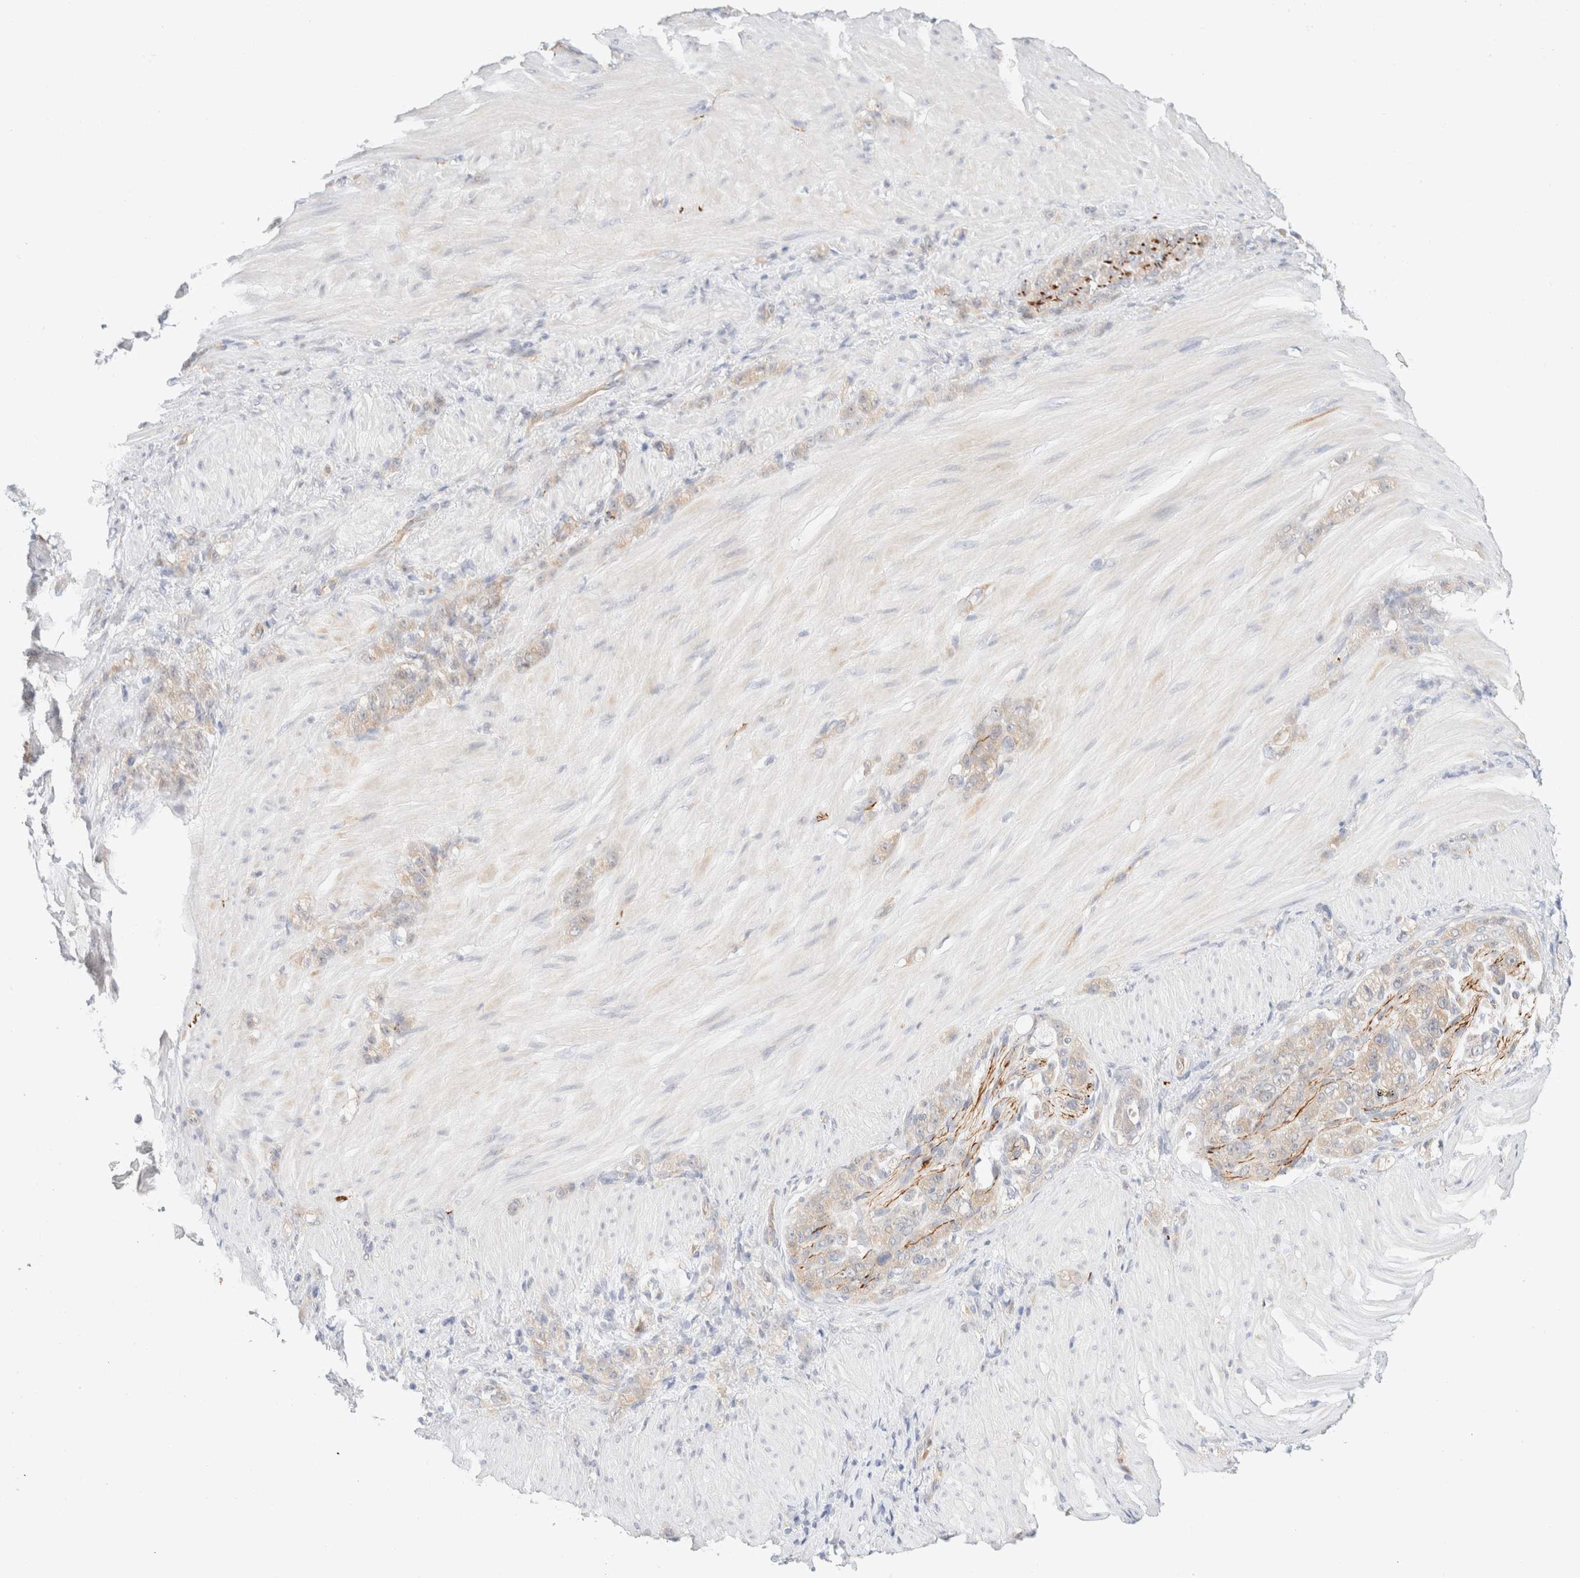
{"staining": {"intensity": "weak", "quantity": "<25%", "location": "cytoplasmic/membranous"}, "tissue": "stomach cancer", "cell_type": "Tumor cells", "image_type": "cancer", "snomed": [{"axis": "morphology", "description": "Normal tissue, NOS"}, {"axis": "morphology", "description": "Adenocarcinoma, NOS"}, {"axis": "topography", "description": "Stomach"}], "caption": "DAB (3,3'-diaminobenzidine) immunohistochemical staining of adenocarcinoma (stomach) shows no significant staining in tumor cells.", "gene": "UNC13B", "patient": {"sex": "male", "age": 82}}